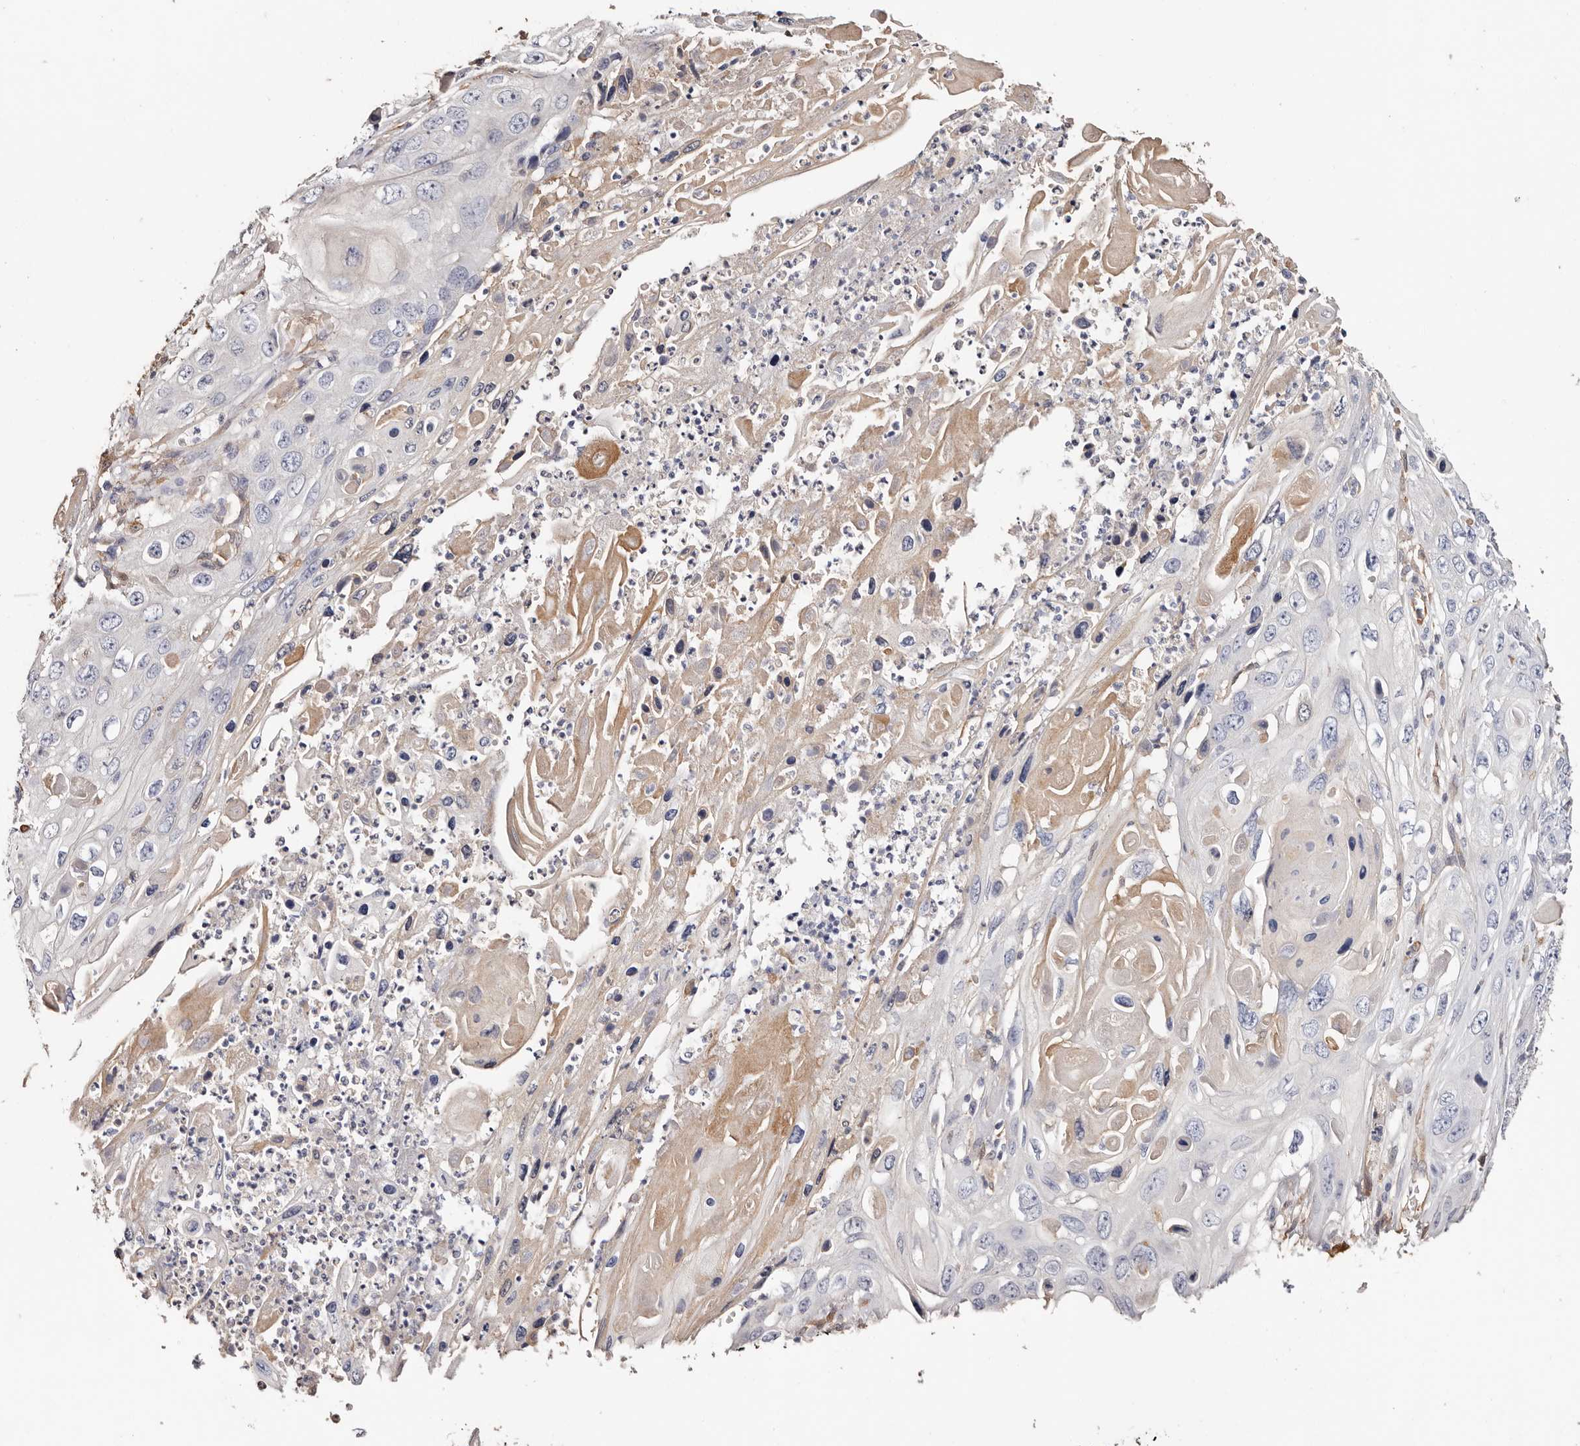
{"staining": {"intensity": "negative", "quantity": "none", "location": "none"}, "tissue": "skin cancer", "cell_type": "Tumor cells", "image_type": "cancer", "snomed": [{"axis": "morphology", "description": "Squamous cell carcinoma, NOS"}, {"axis": "topography", "description": "Skin"}], "caption": "Micrograph shows no protein expression in tumor cells of skin cancer tissue.", "gene": "TGM2", "patient": {"sex": "male", "age": 55}}